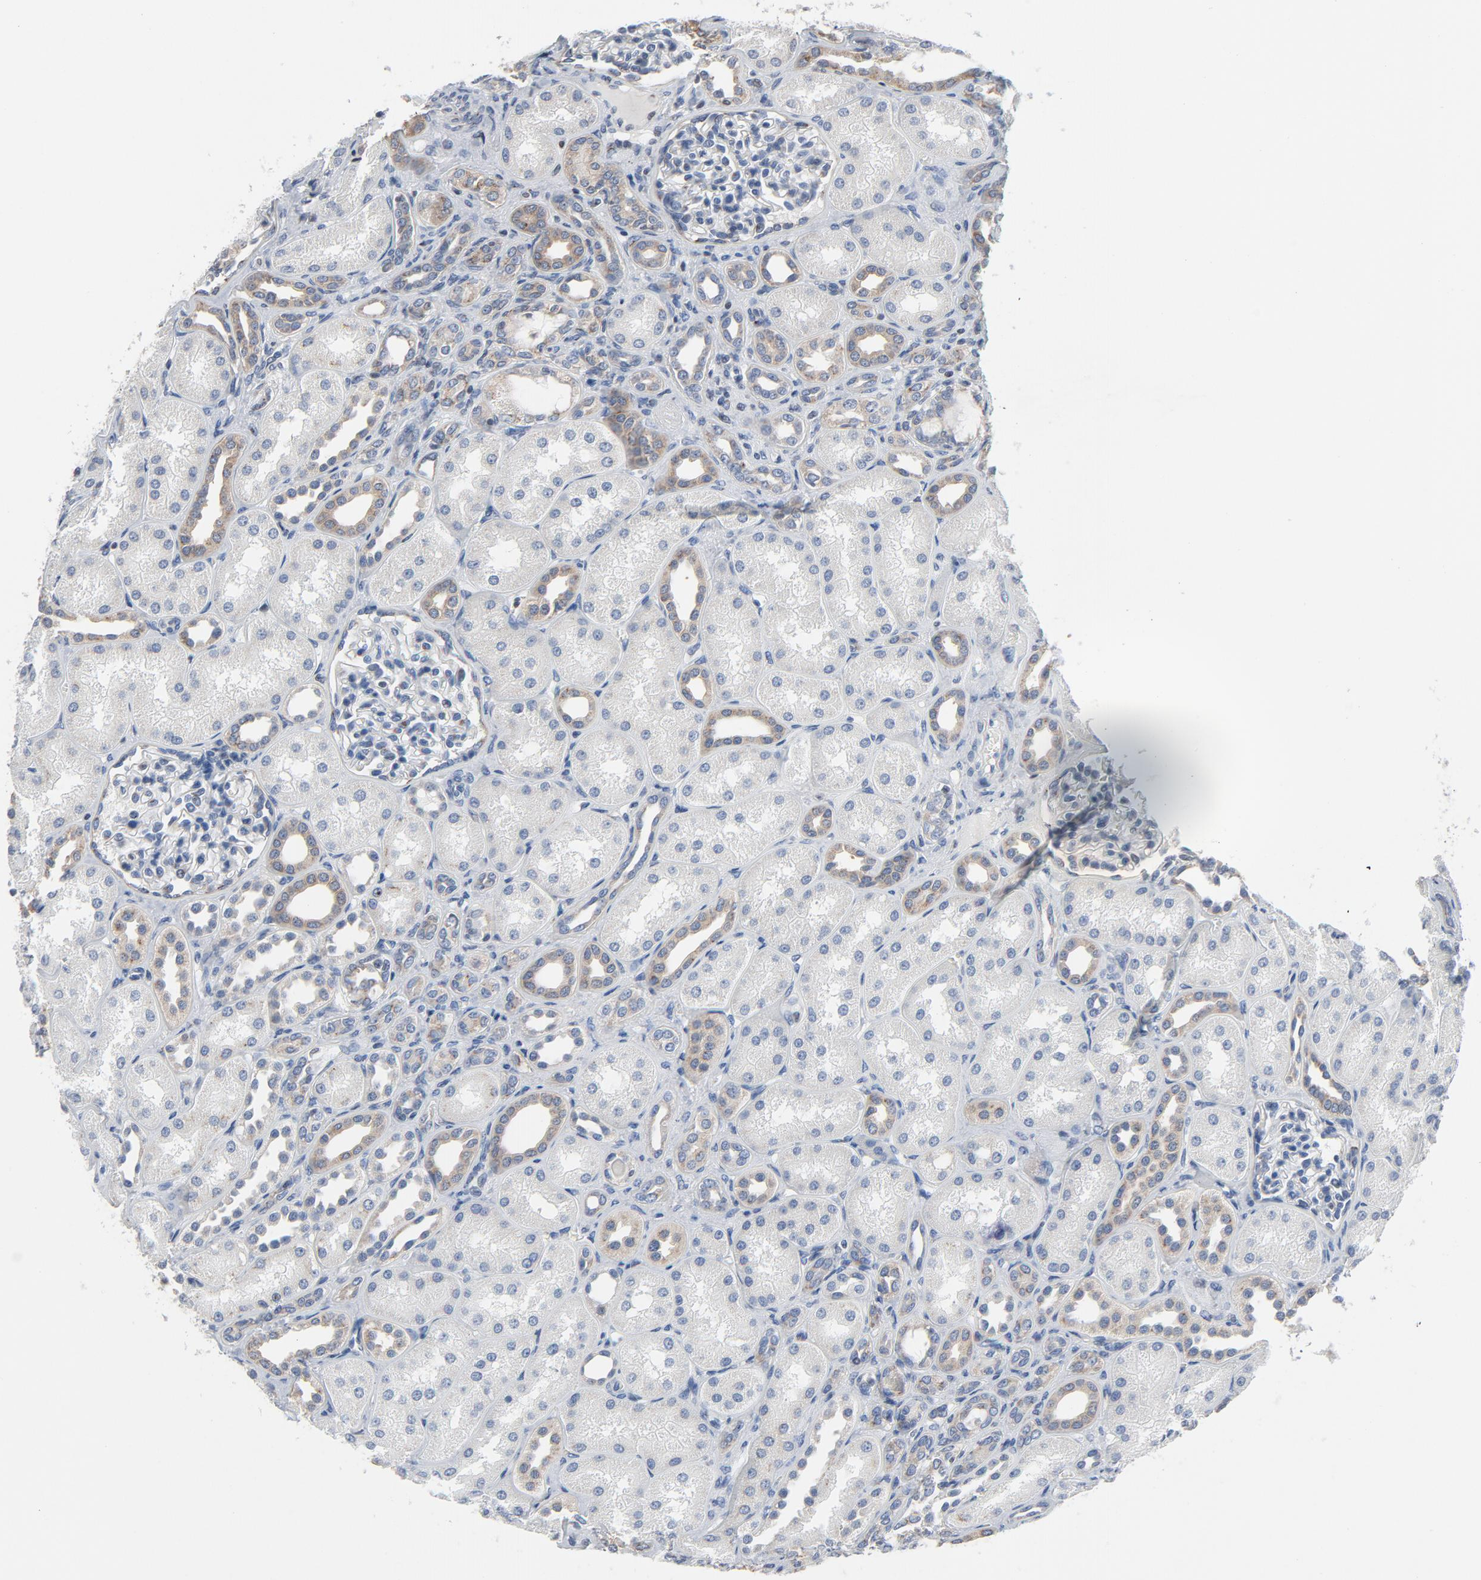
{"staining": {"intensity": "negative", "quantity": "none", "location": "none"}, "tissue": "kidney", "cell_type": "Cells in glomeruli", "image_type": "normal", "snomed": [{"axis": "morphology", "description": "Normal tissue, NOS"}, {"axis": "topography", "description": "Kidney"}], "caption": "Immunohistochemical staining of normal kidney displays no significant positivity in cells in glomeruli. The staining is performed using DAB (3,3'-diaminobenzidine) brown chromogen with nuclei counter-stained in using hematoxylin.", "gene": "YIPF6", "patient": {"sex": "male", "age": 7}}